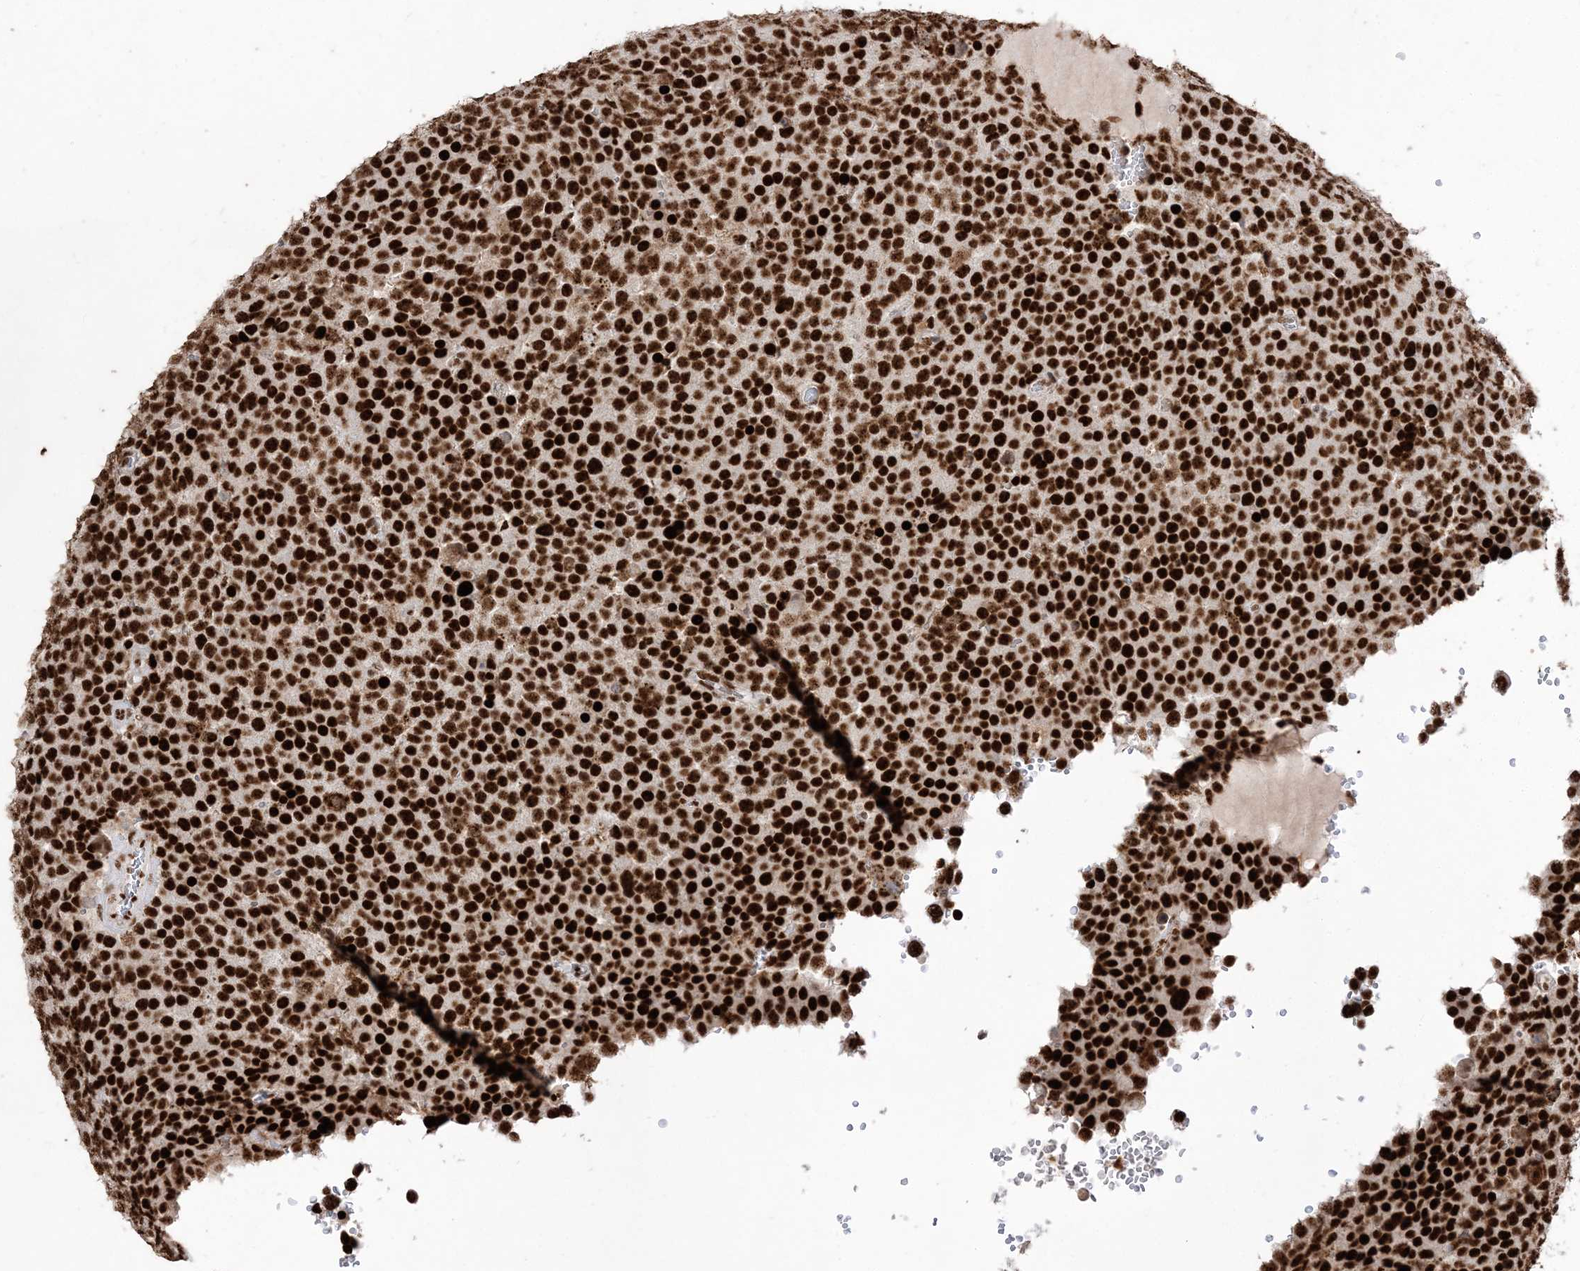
{"staining": {"intensity": "strong", "quantity": ">75%", "location": "nuclear"}, "tissue": "testis cancer", "cell_type": "Tumor cells", "image_type": "cancer", "snomed": [{"axis": "morphology", "description": "Seminoma, NOS"}, {"axis": "topography", "description": "Testis"}], "caption": "This photomicrograph displays immunohistochemistry (IHC) staining of testis seminoma, with high strong nuclear positivity in about >75% of tumor cells.", "gene": "RBM17", "patient": {"sex": "male", "age": 71}}